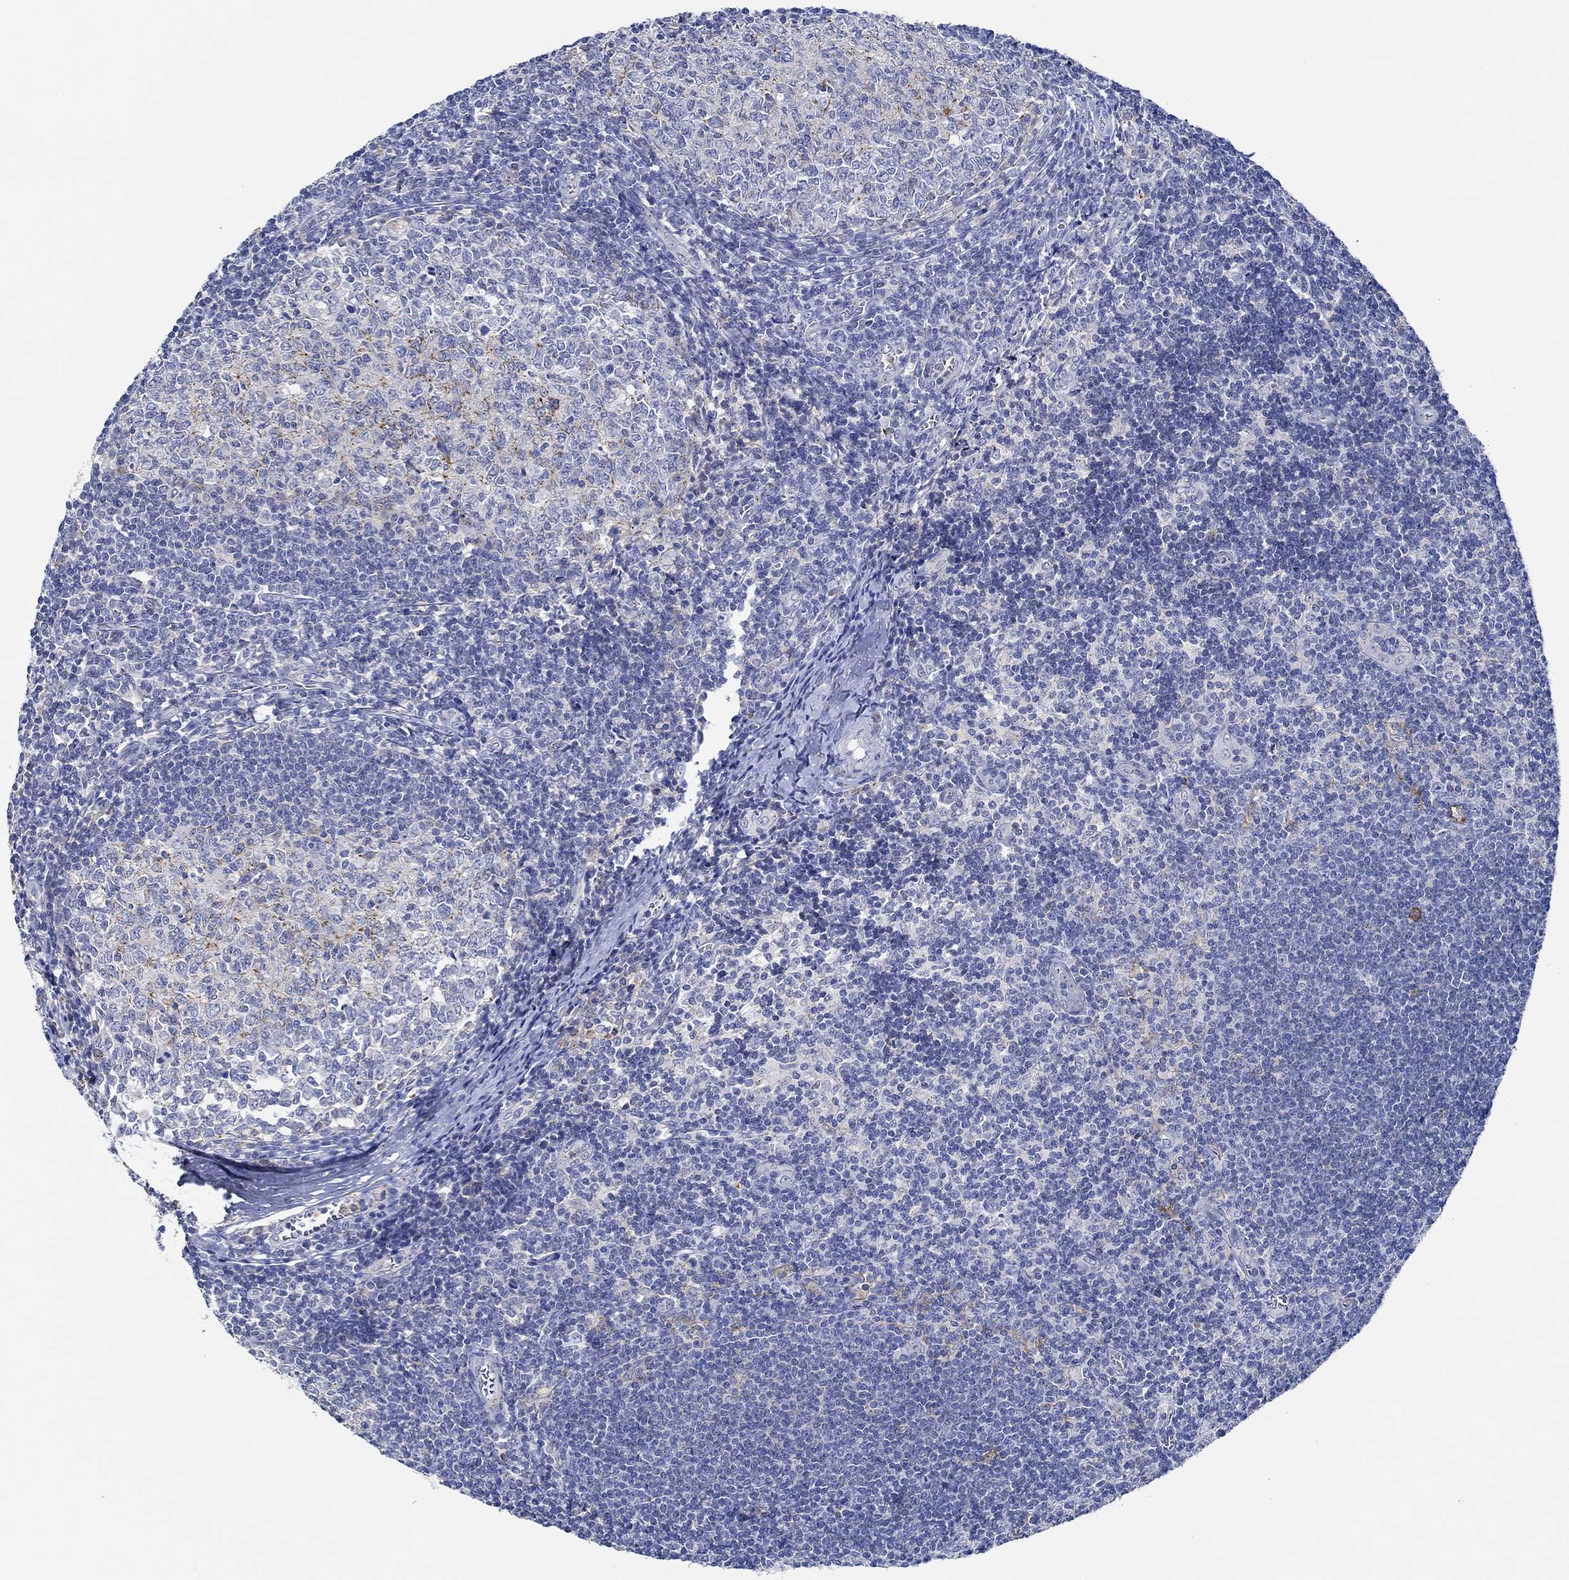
{"staining": {"intensity": "moderate", "quantity": "<25%", "location": "cytoplasmic/membranous"}, "tissue": "tonsil", "cell_type": "Germinal center cells", "image_type": "normal", "snomed": [{"axis": "morphology", "description": "Normal tissue, NOS"}, {"axis": "topography", "description": "Tonsil"}], "caption": "This micrograph shows immunohistochemistry (IHC) staining of normal human tonsil, with low moderate cytoplasmic/membranous expression in approximately <25% of germinal center cells.", "gene": "CPM", "patient": {"sex": "male", "age": 33}}